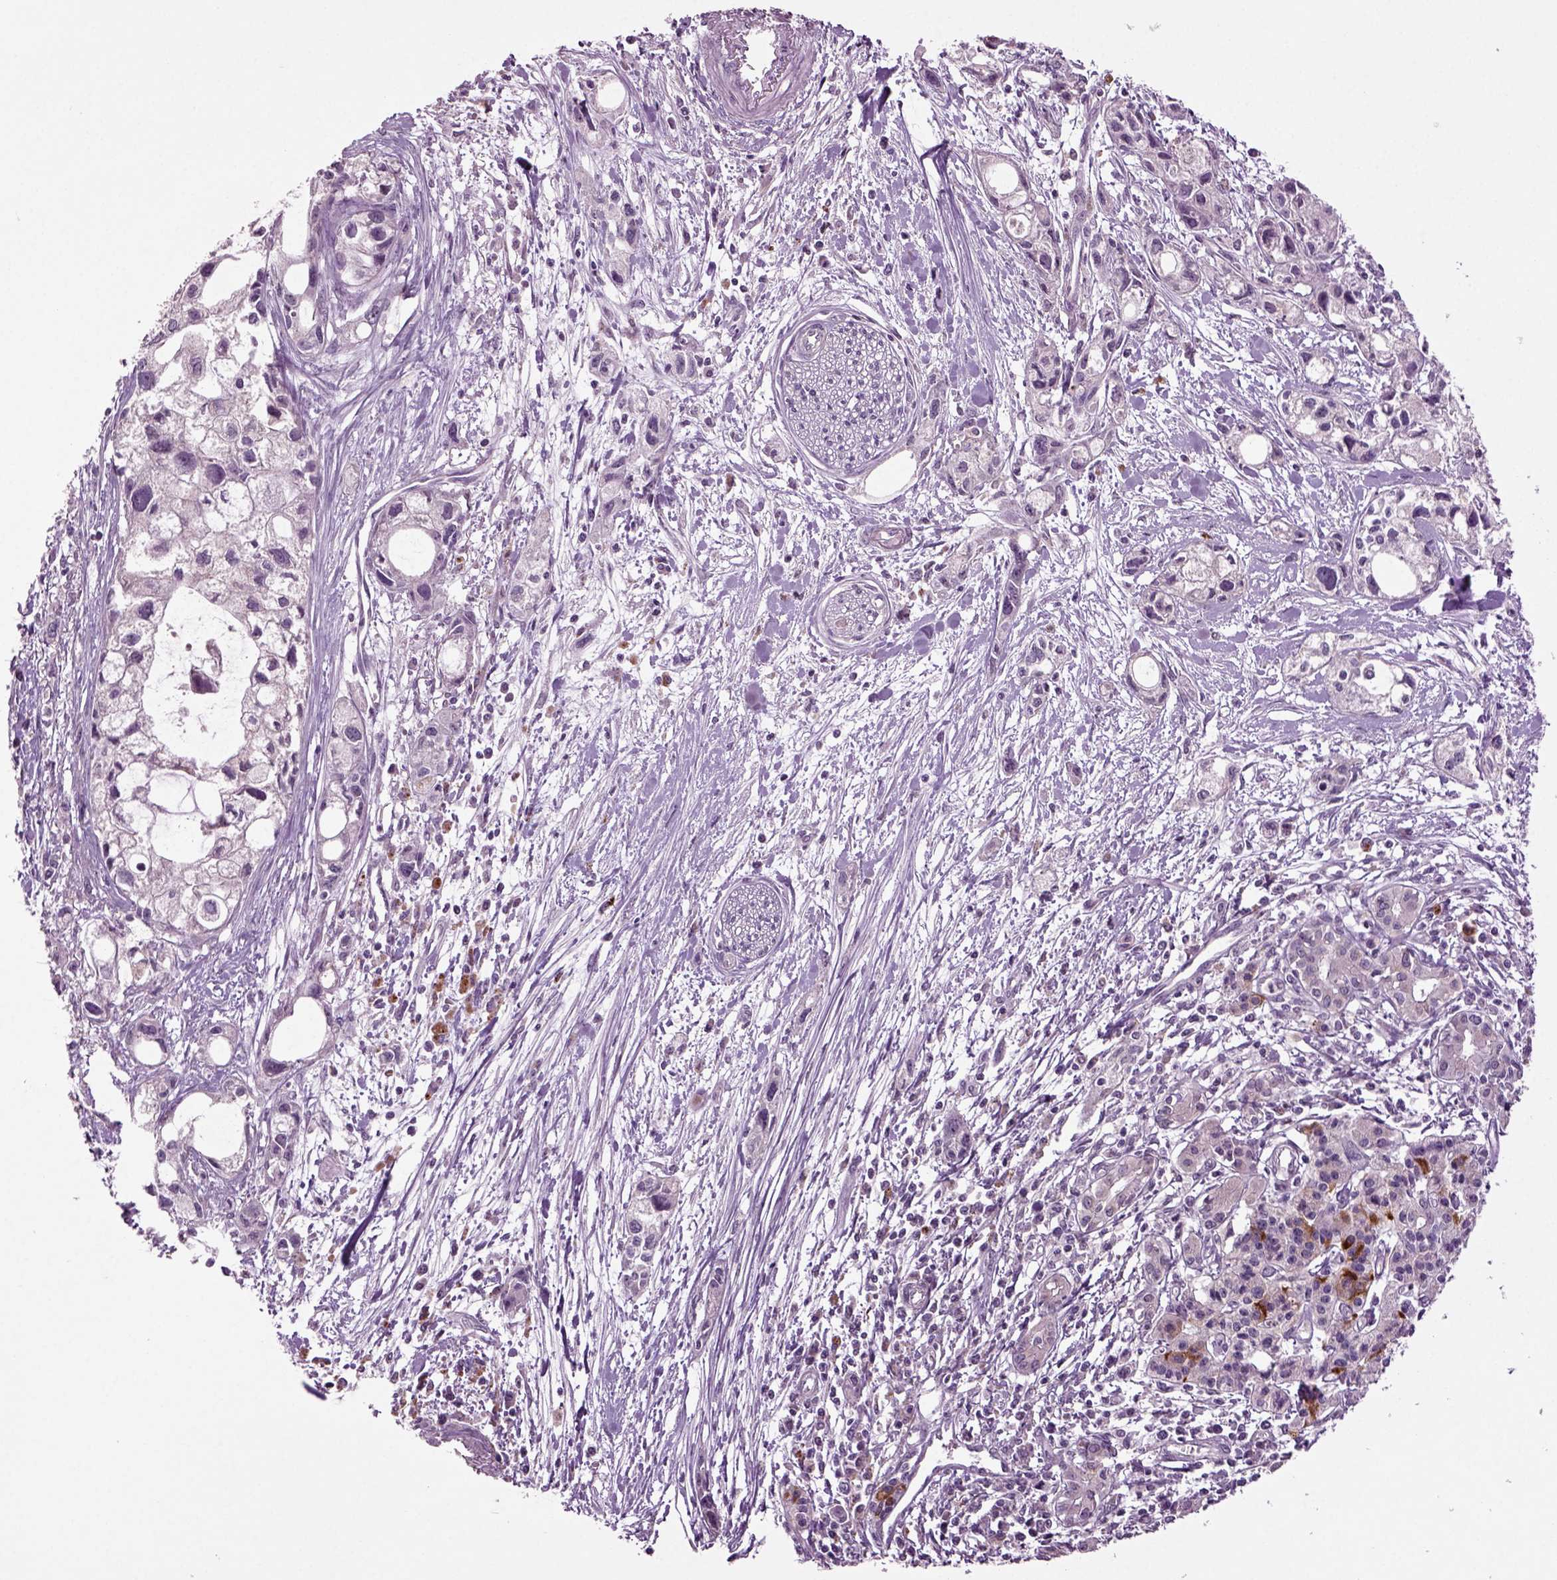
{"staining": {"intensity": "negative", "quantity": "none", "location": "none"}, "tissue": "pancreatic cancer", "cell_type": "Tumor cells", "image_type": "cancer", "snomed": [{"axis": "morphology", "description": "Adenocarcinoma, NOS"}, {"axis": "topography", "description": "Pancreas"}], "caption": "High power microscopy micrograph of an IHC image of pancreatic adenocarcinoma, revealing no significant positivity in tumor cells.", "gene": "SLC17A6", "patient": {"sex": "female", "age": 61}}